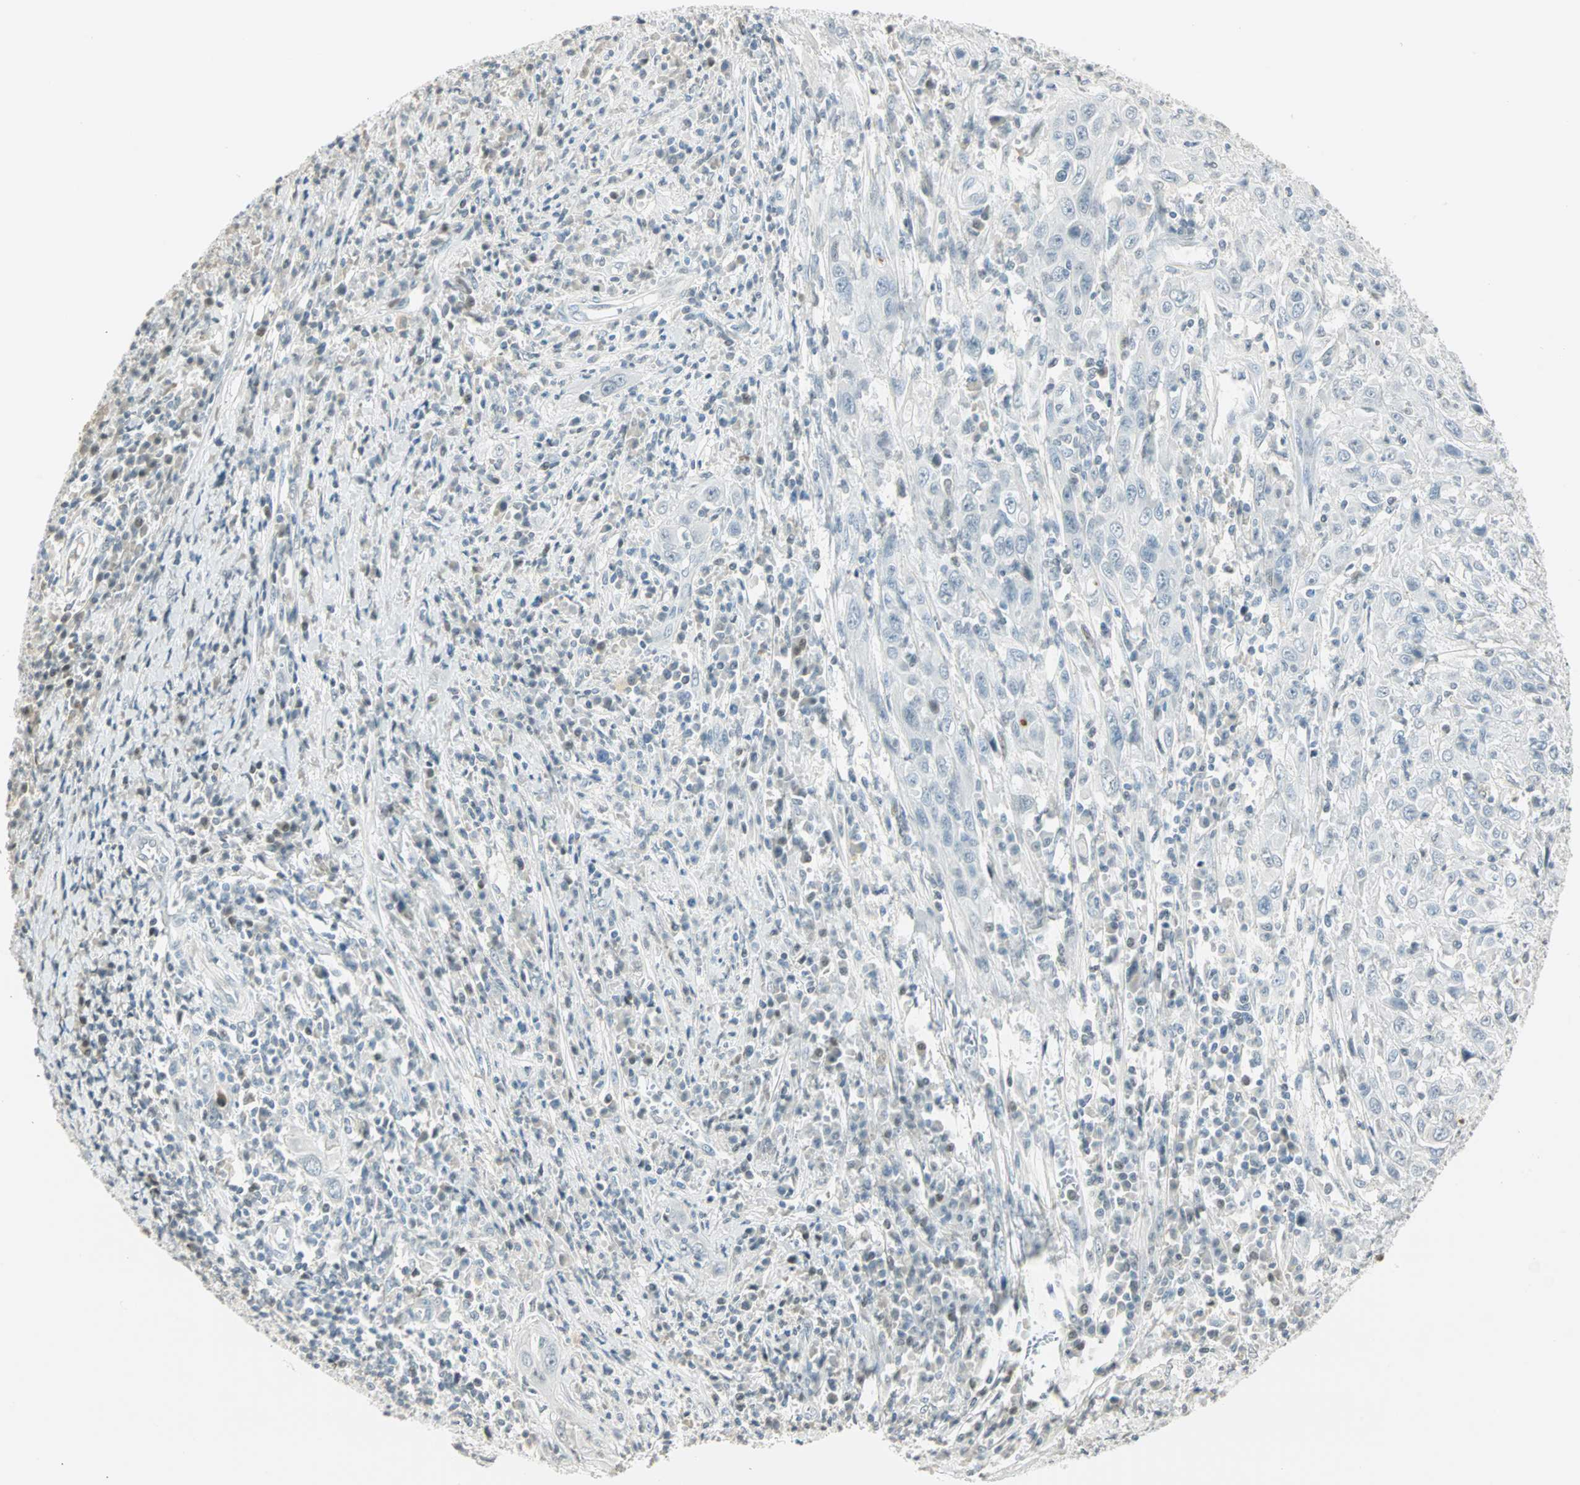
{"staining": {"intensity": "weak", "quantity": "<25%", "location": "nuclear"}, "tissue": "cervical cancer", "cell_type": "Tumor cells", "image_type": "cancer", "snomed": [{"axis": "morphology", "description": "Squamous cell carcinoma, NOS"}, {"axis": "topography", "description": "Cervix"}], "caption": "A photomicrograph of cervical squamous cell carcinoma stained for a protein demonstrates no brown staining in tumor cells.", "gene": "SMAD3", "patient": {"sex": "female", "age": 46}}